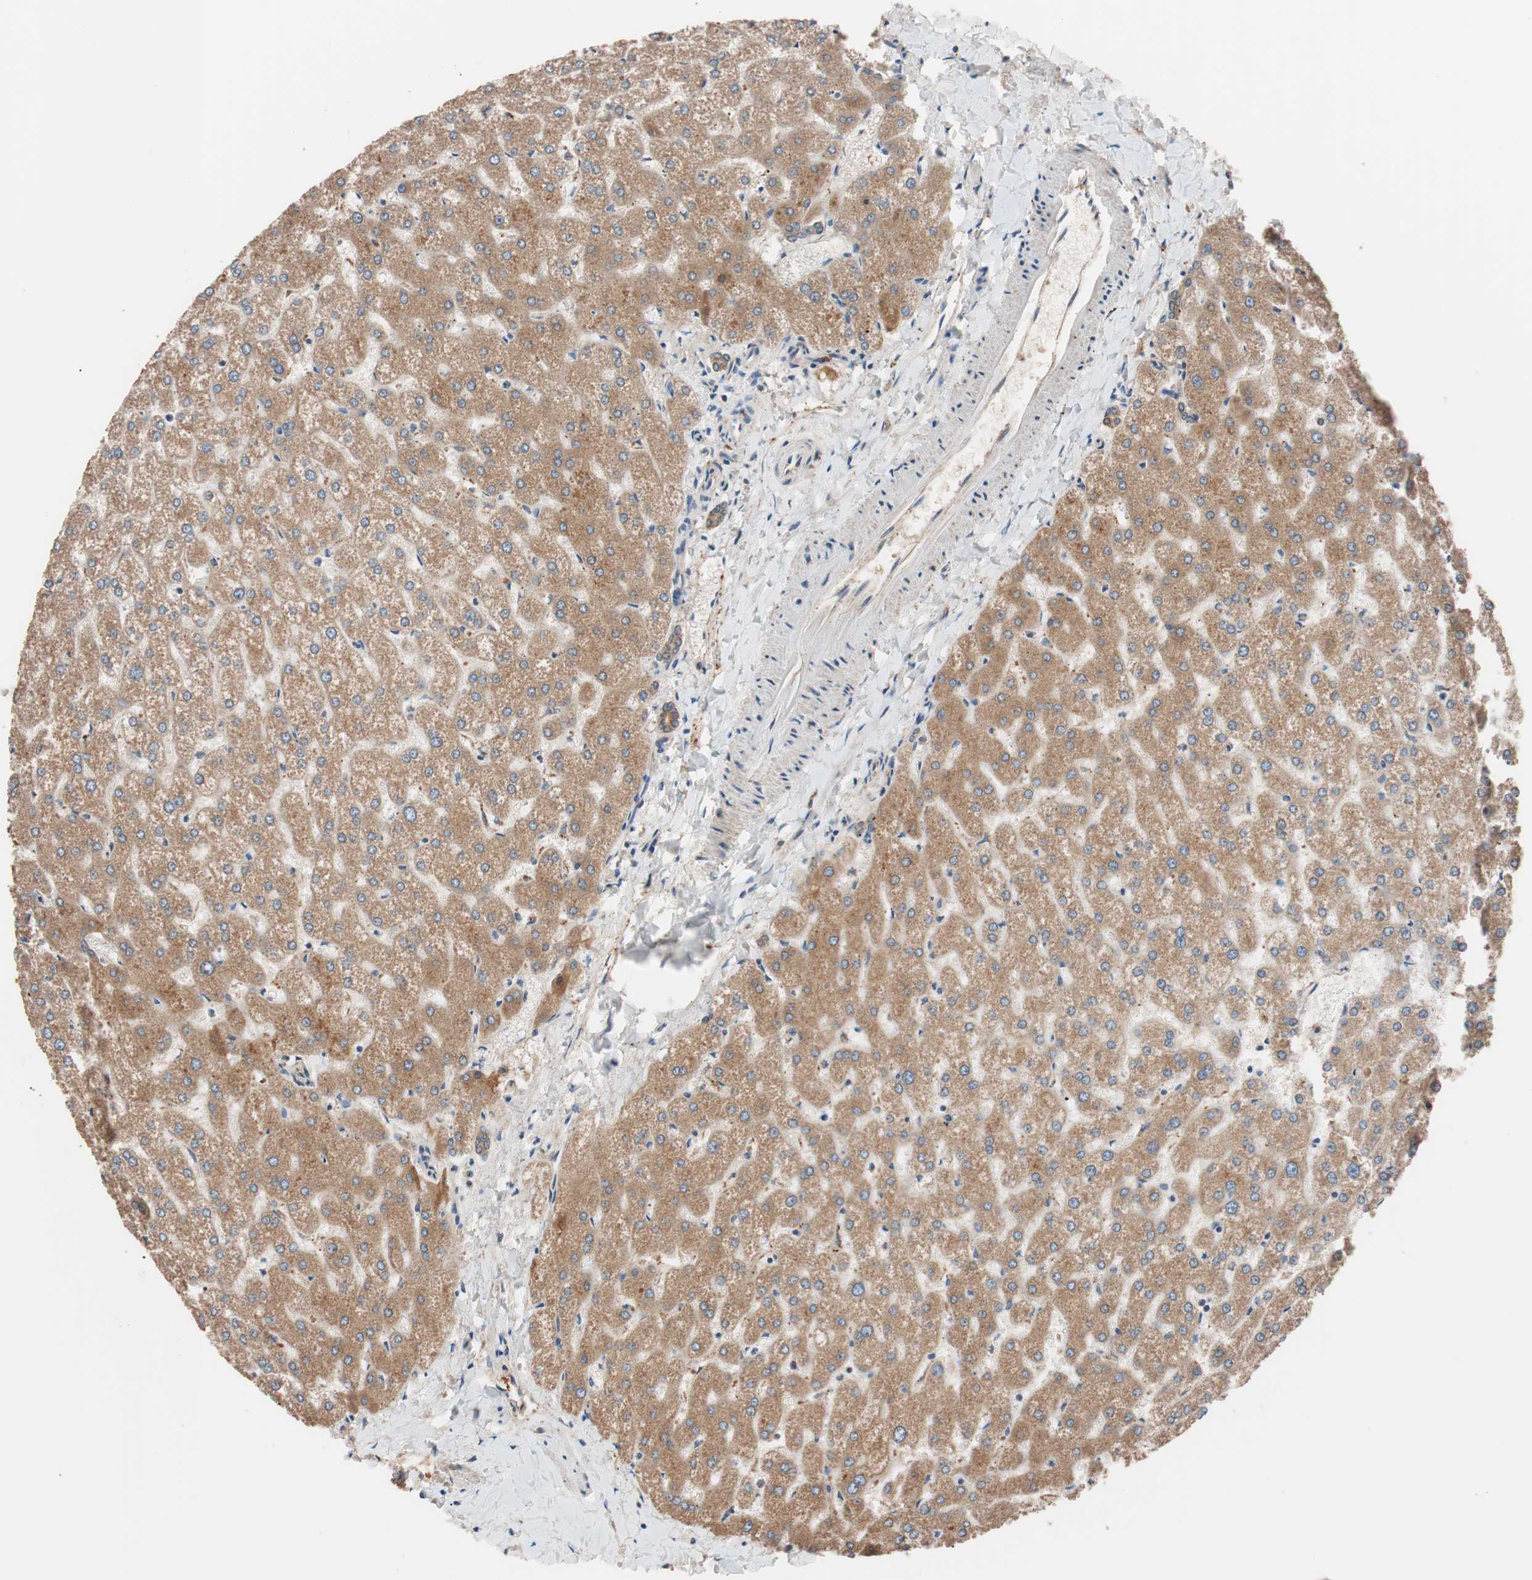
{"staining": {"intensity": "moderate", "quantity": ">75%", "location": "cytoplasmic/membranous"}, "tissue": "liver", "cell_type": "Cholangiocytes", "image_type": "normal", "snomed": [{"axis": "morphology", "description": "Normal tissue, NOS"}, {"axis": "topography", "description": "Liver"}], "caption": "IHC (DAB (3,3'-diaminobenzidine)) staining of normal liver displays moderate cytoplasmic/membranous protein staining in about >75% of cholangiocytes.", "gene": "SDC4", "patient": {"sex": "female", "age": 32}}